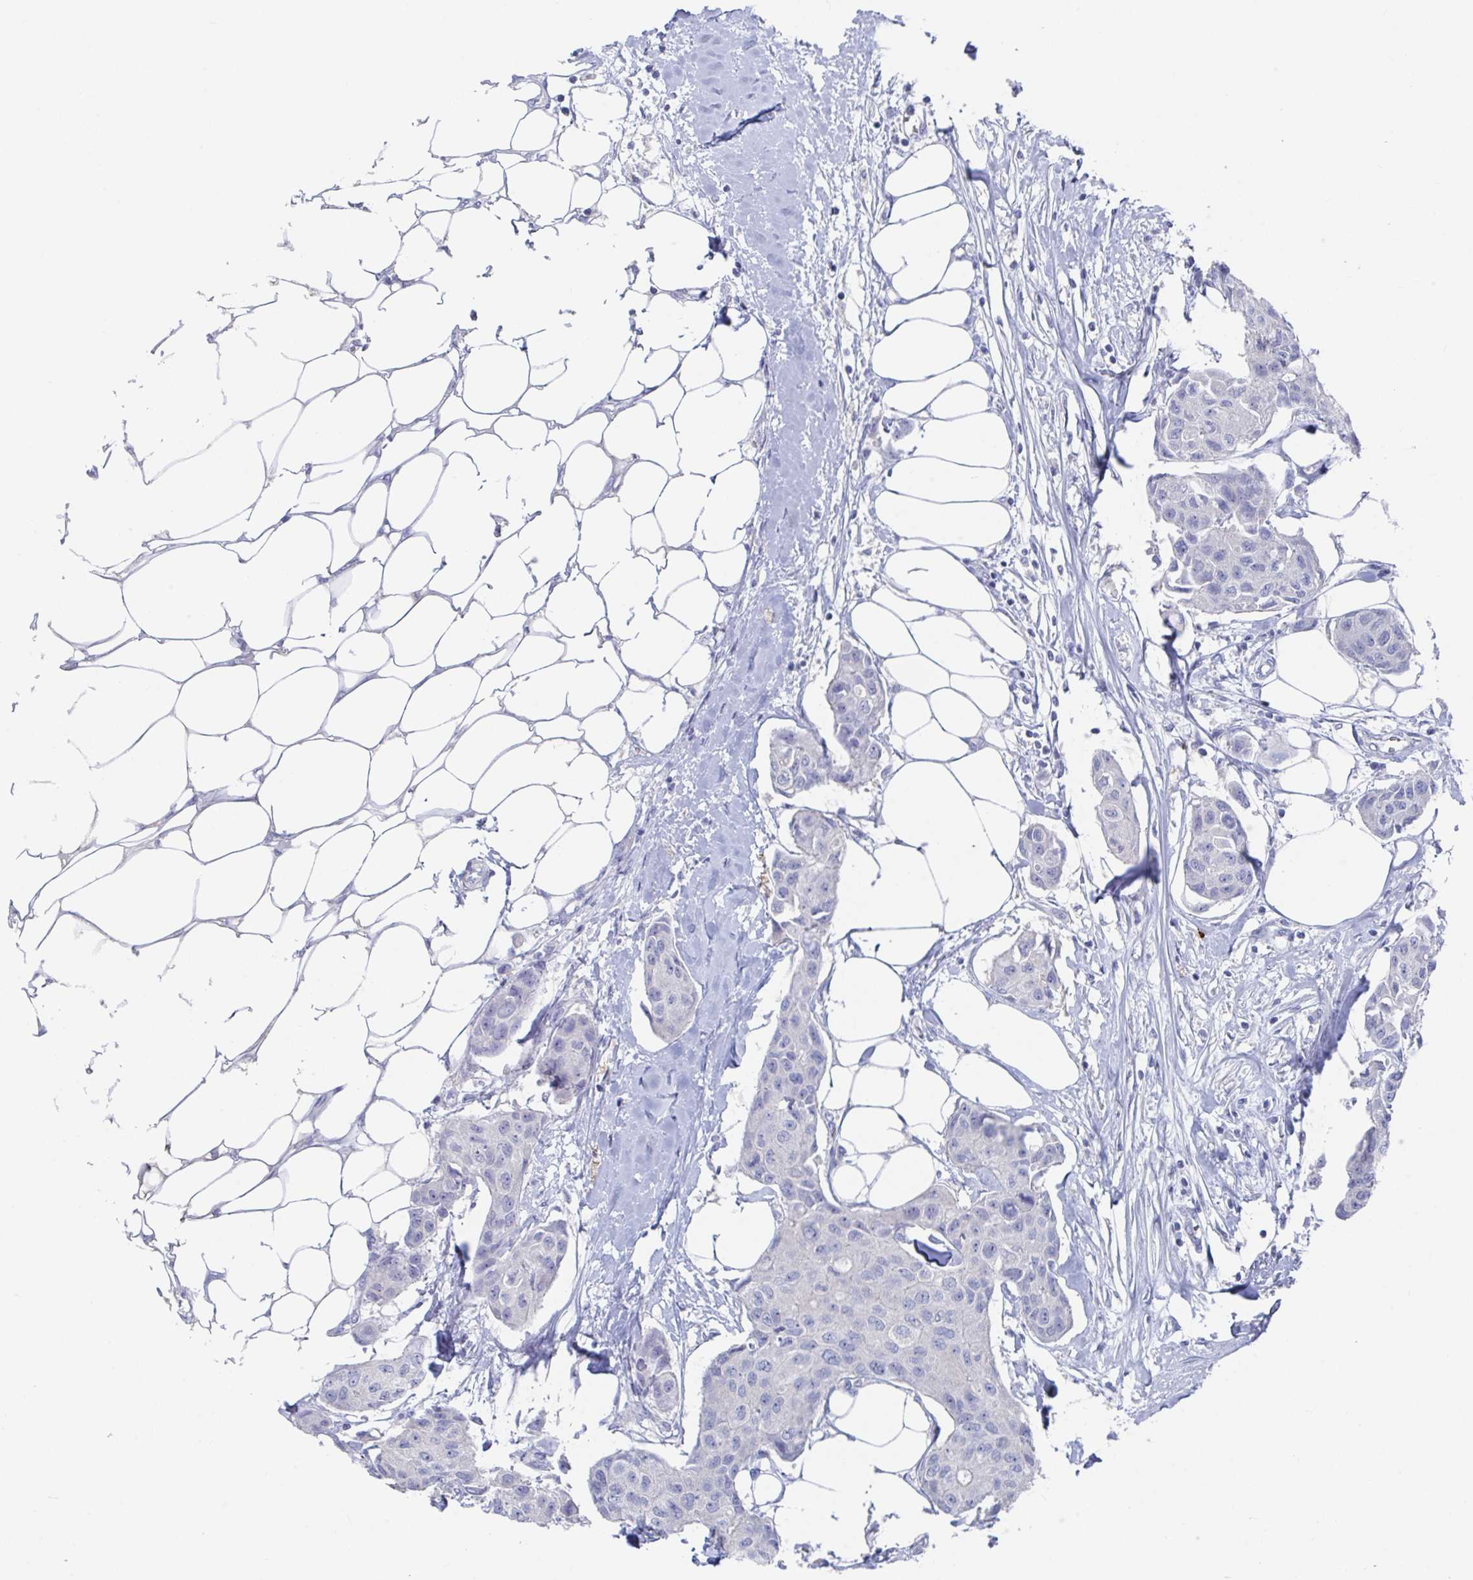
{"staining": {"intensity": "negative", "quantity": "none", "location": "none"}, "tissue": "breast cancer", "cell_type": "Tumor cells", "image_type": "cancer", "snomed": [{"axis": "morphology", "description": "Duct carcinoma"}, {"axis": "topography", "description": "Breast"}, {"axis": "topography", "description": "Lymph node"}], "caption": "Breast cancer was stained to show a protein in brown. There is no significant positivity in tumor cells.", "gene": "KCNK5", "patient": {"sex": "female", "age": 80}}